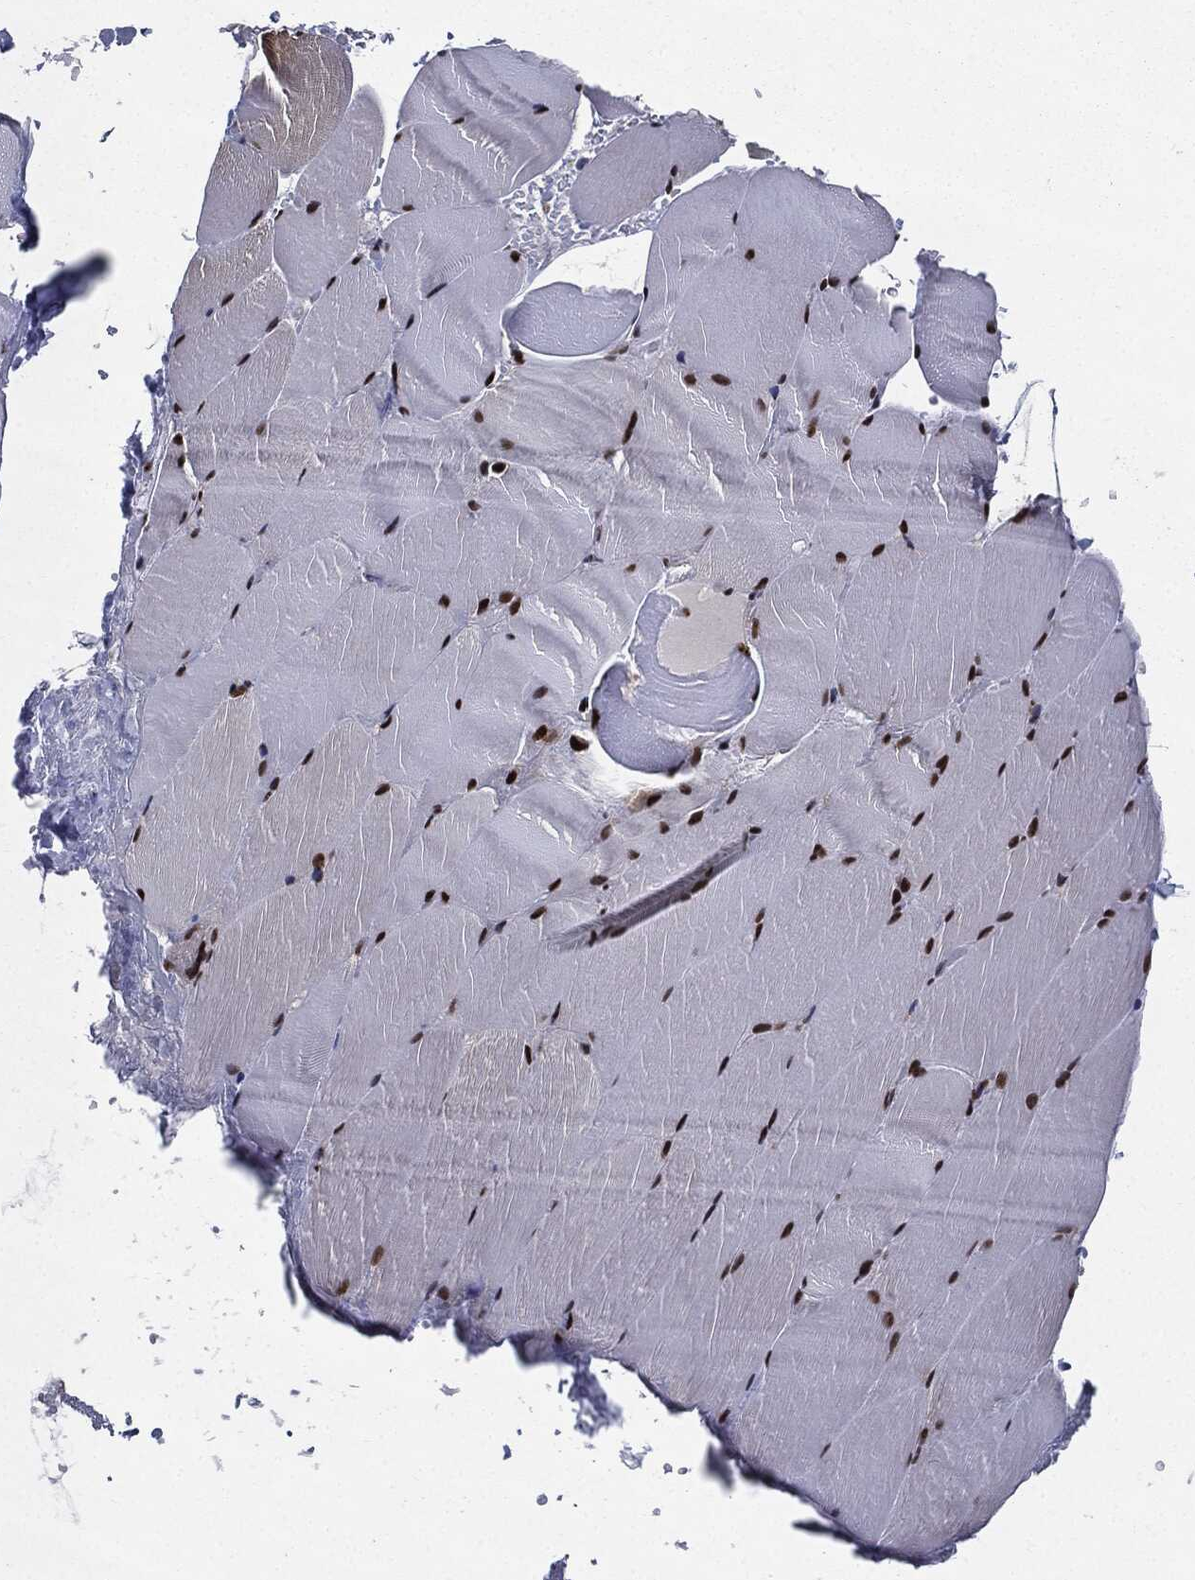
{"staining": {"intensity": "strong", "quantity": ">75%", "location": "nuclear"}, "tissue": "skeletal muscle", "cell_type": "Myocytes", "image_type": "normal", "snomed": [{"axis": "morphology", "description": "Normal tissue, NOS"}, {"axis": "topography", "description": "Skeletal muscle"}], "caption": "Myocytes show high levels of strong nuclear positivity in about >75% of cells in normal human skeletal muscle. (DAB (3,3'-diaminobenzidine) = brown stain, brightfield microscopy at high magnification).", "gene": "JUN", "patient": {"sex": "female", "age": 37}}